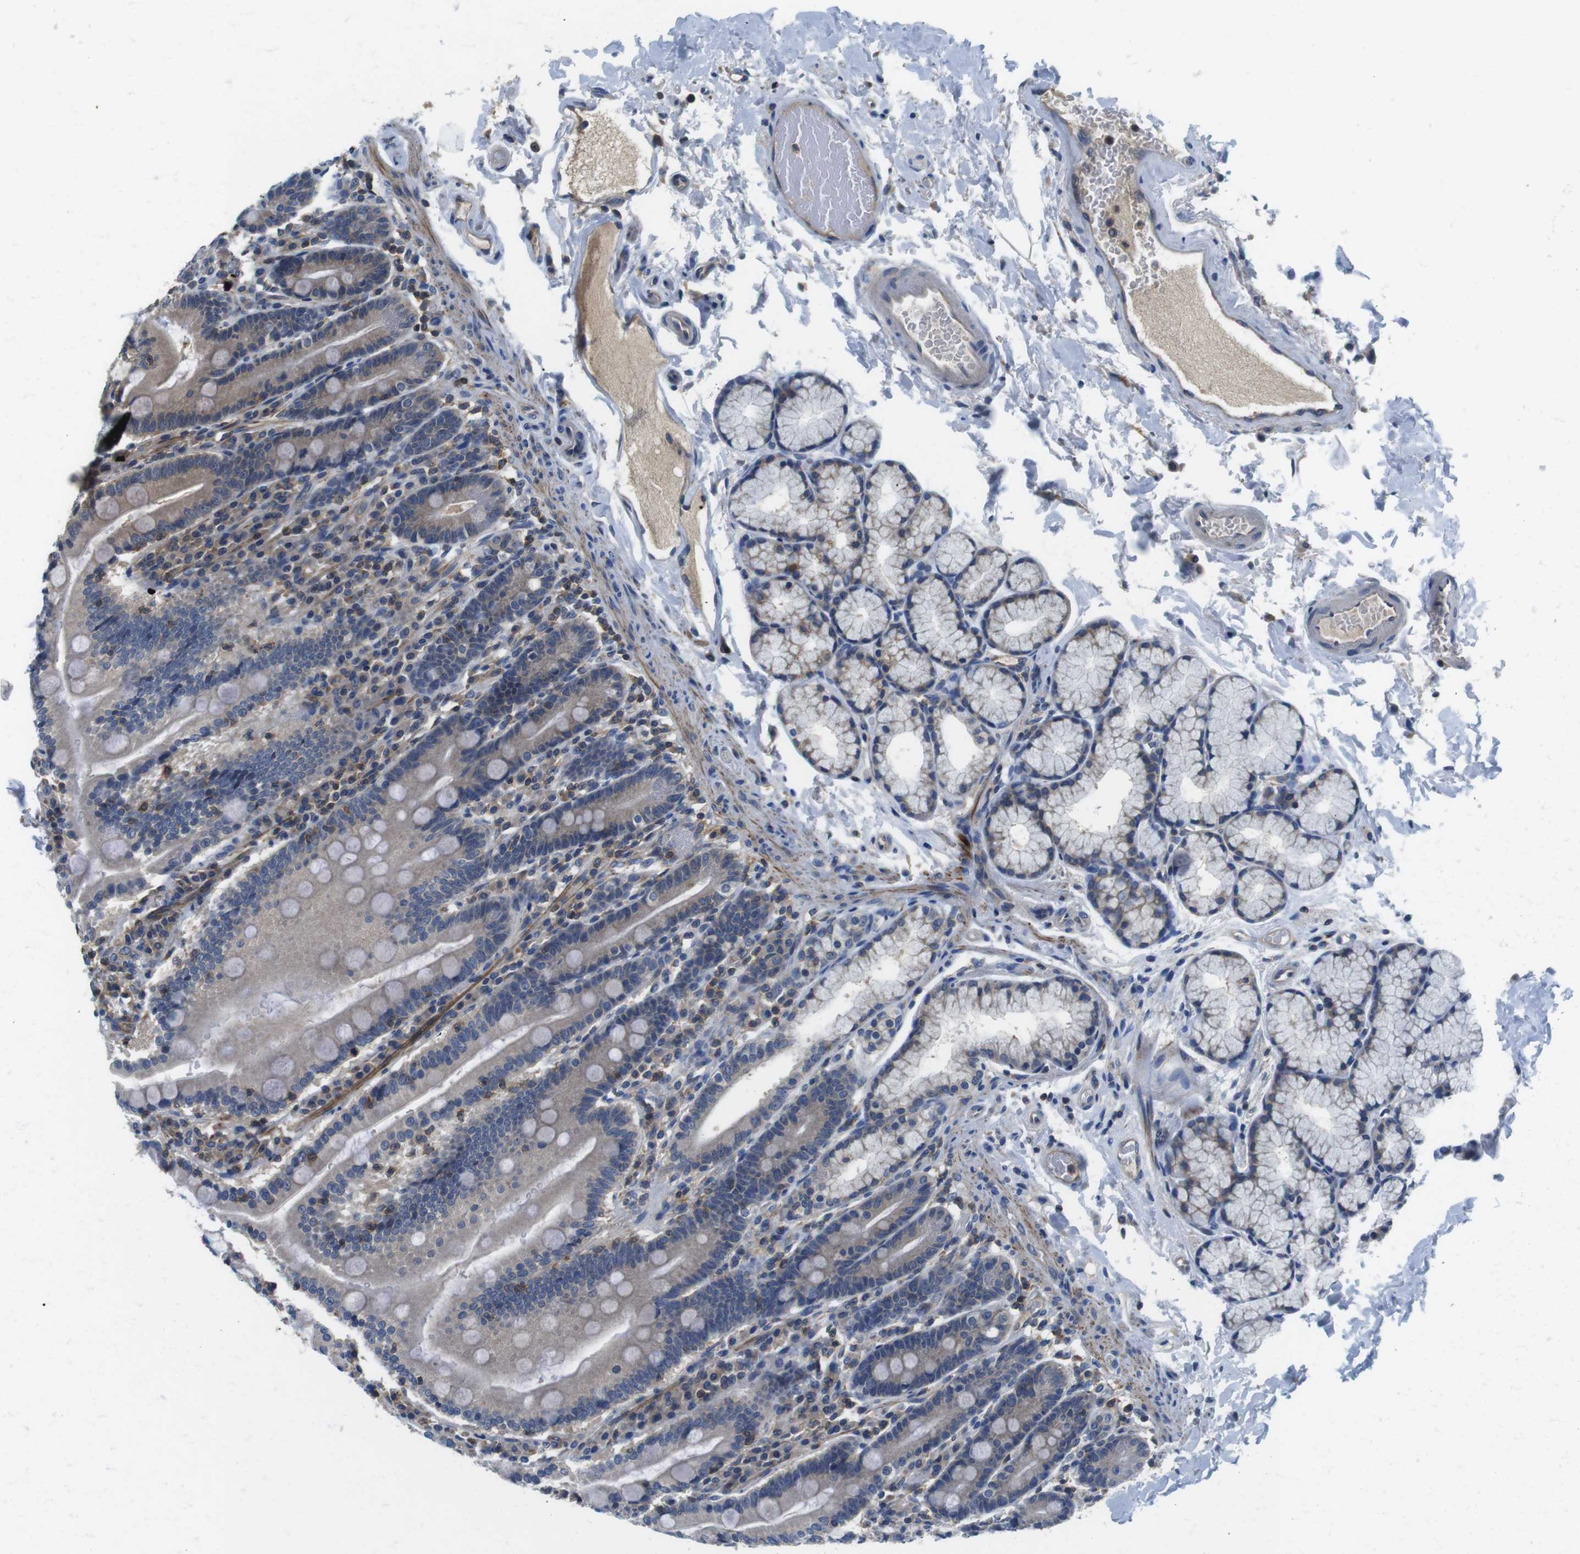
{"staining": {"intensity": "weak", "quantity": "25%-75%", "location": "cytoplasmic/membranous"}, "tissue": "duodenum", "cell_type": "Glandular cells", "image_type": "normal", "snomed": [{"axis": "morphology", "description": "Normal tissue, NOS"}, {"axis": "topography", "description": "Small intestine, NOS"}], "caption": "A micrograph of human duodenum stained for a protein reveals weak cytoplasmic/membranous brown staining in glandular cells. (brown staining indicates protein expression, while blue staining denotes nuclei).", "gene": "PIK3CD", "patient": {"sex": "female", "age": 71}}